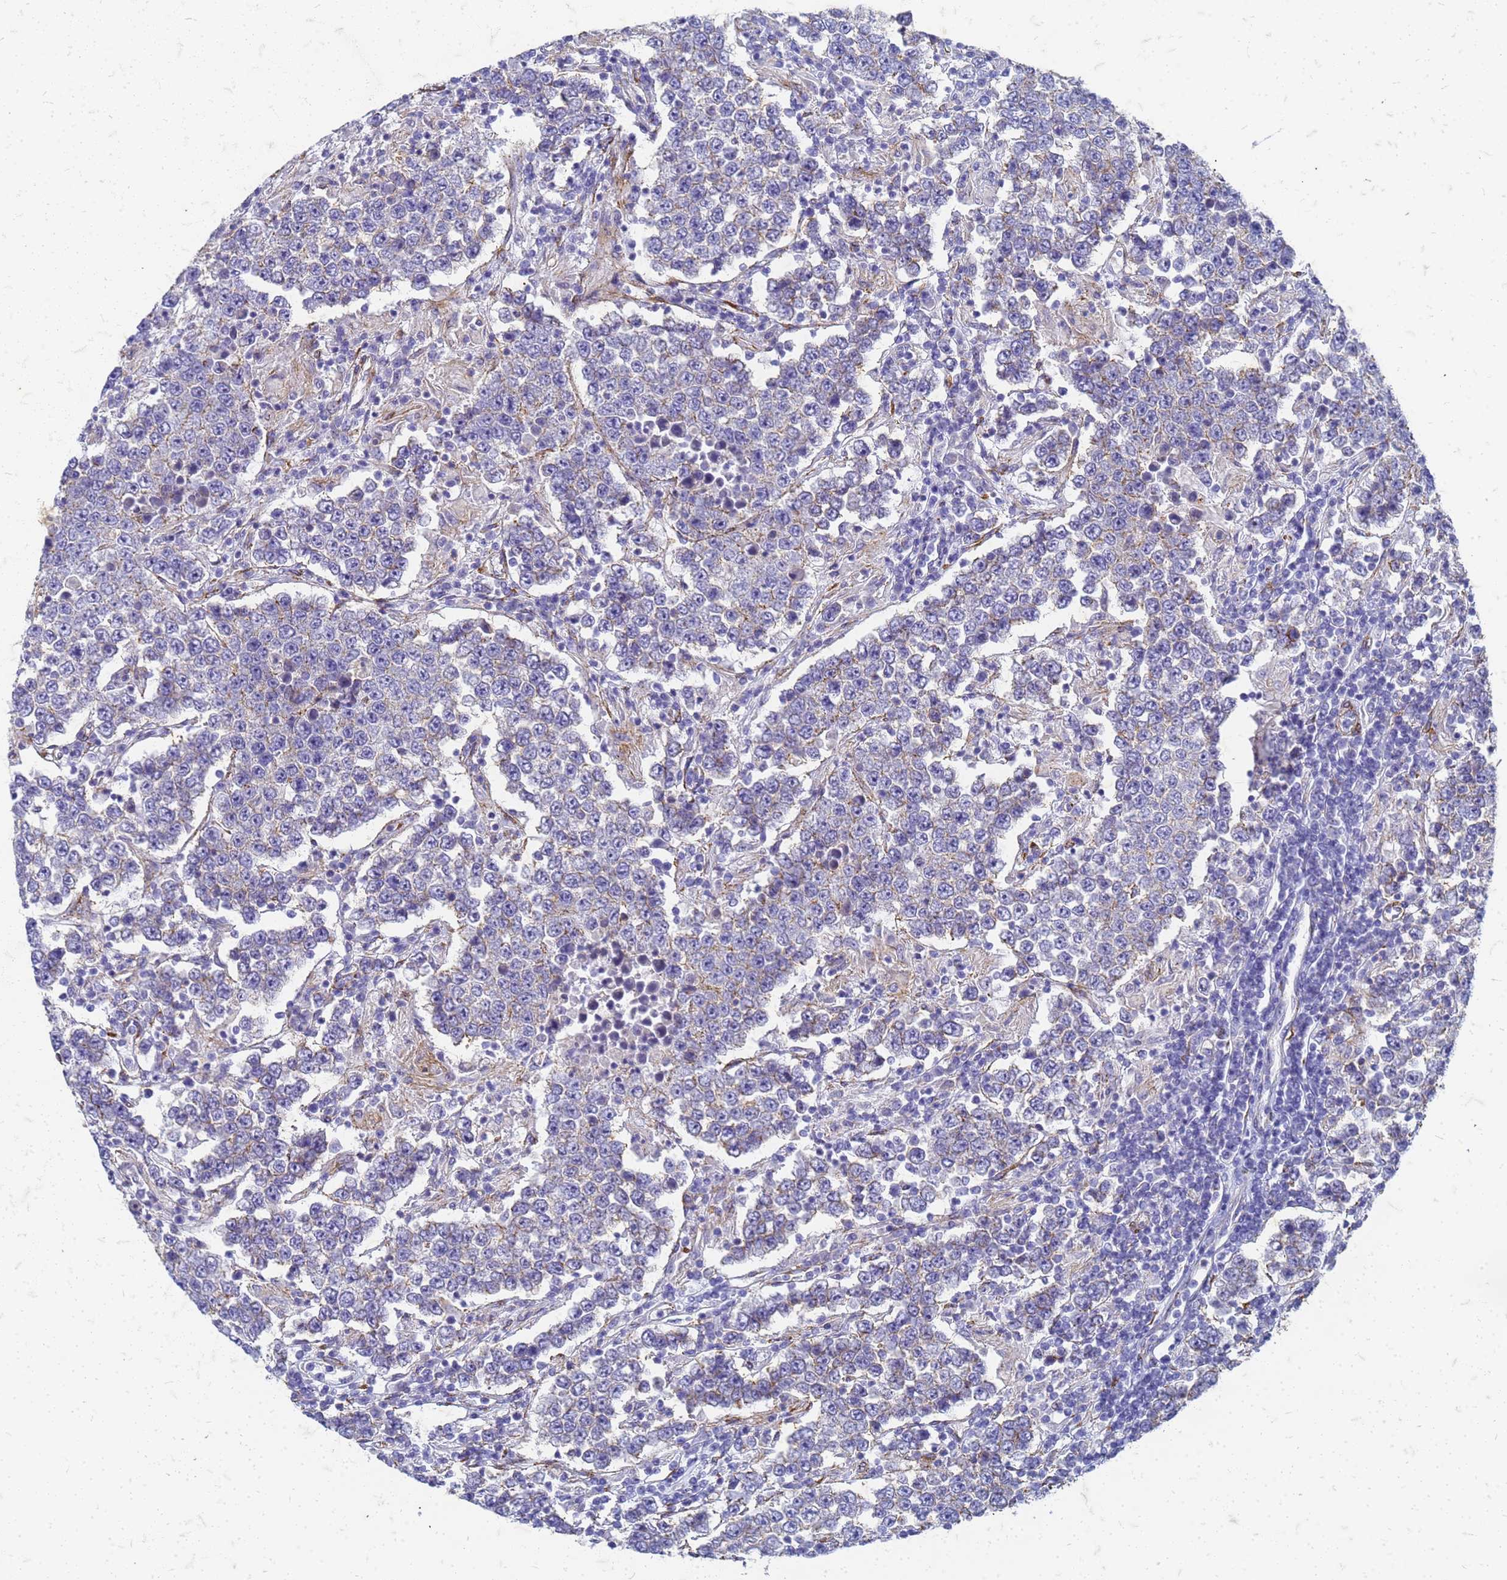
{"staining": {"intensity": "negative", "quantity": "none", "location": "none"}, "tissue": "testis cancer", "cell_type": "Tumor cells", "image_type": "cancer", "snomed": [{"axis": "morphology", "description": "Normal tissue, NOS"}, {"axis": "morphology", "description": "Urothelial carcinoma, High grade"}, {"axis": "morphology", "description": "Seminoma, NOS"}, {"axis": "morphology", "description": "Carcinoma, Embryonal, NOS"}, {"axis": "topography", "description": "Urinary bladder"}, {"axis": "topography", "description": "Testis"}], "caption": "Photomicrograph shows no protein positivity in tumor cells of testis cancer (high-grade urothelial carcinoma) tissue.", "gene": "TRIM64B", "patient": {"sex": "male", "age": 41}}